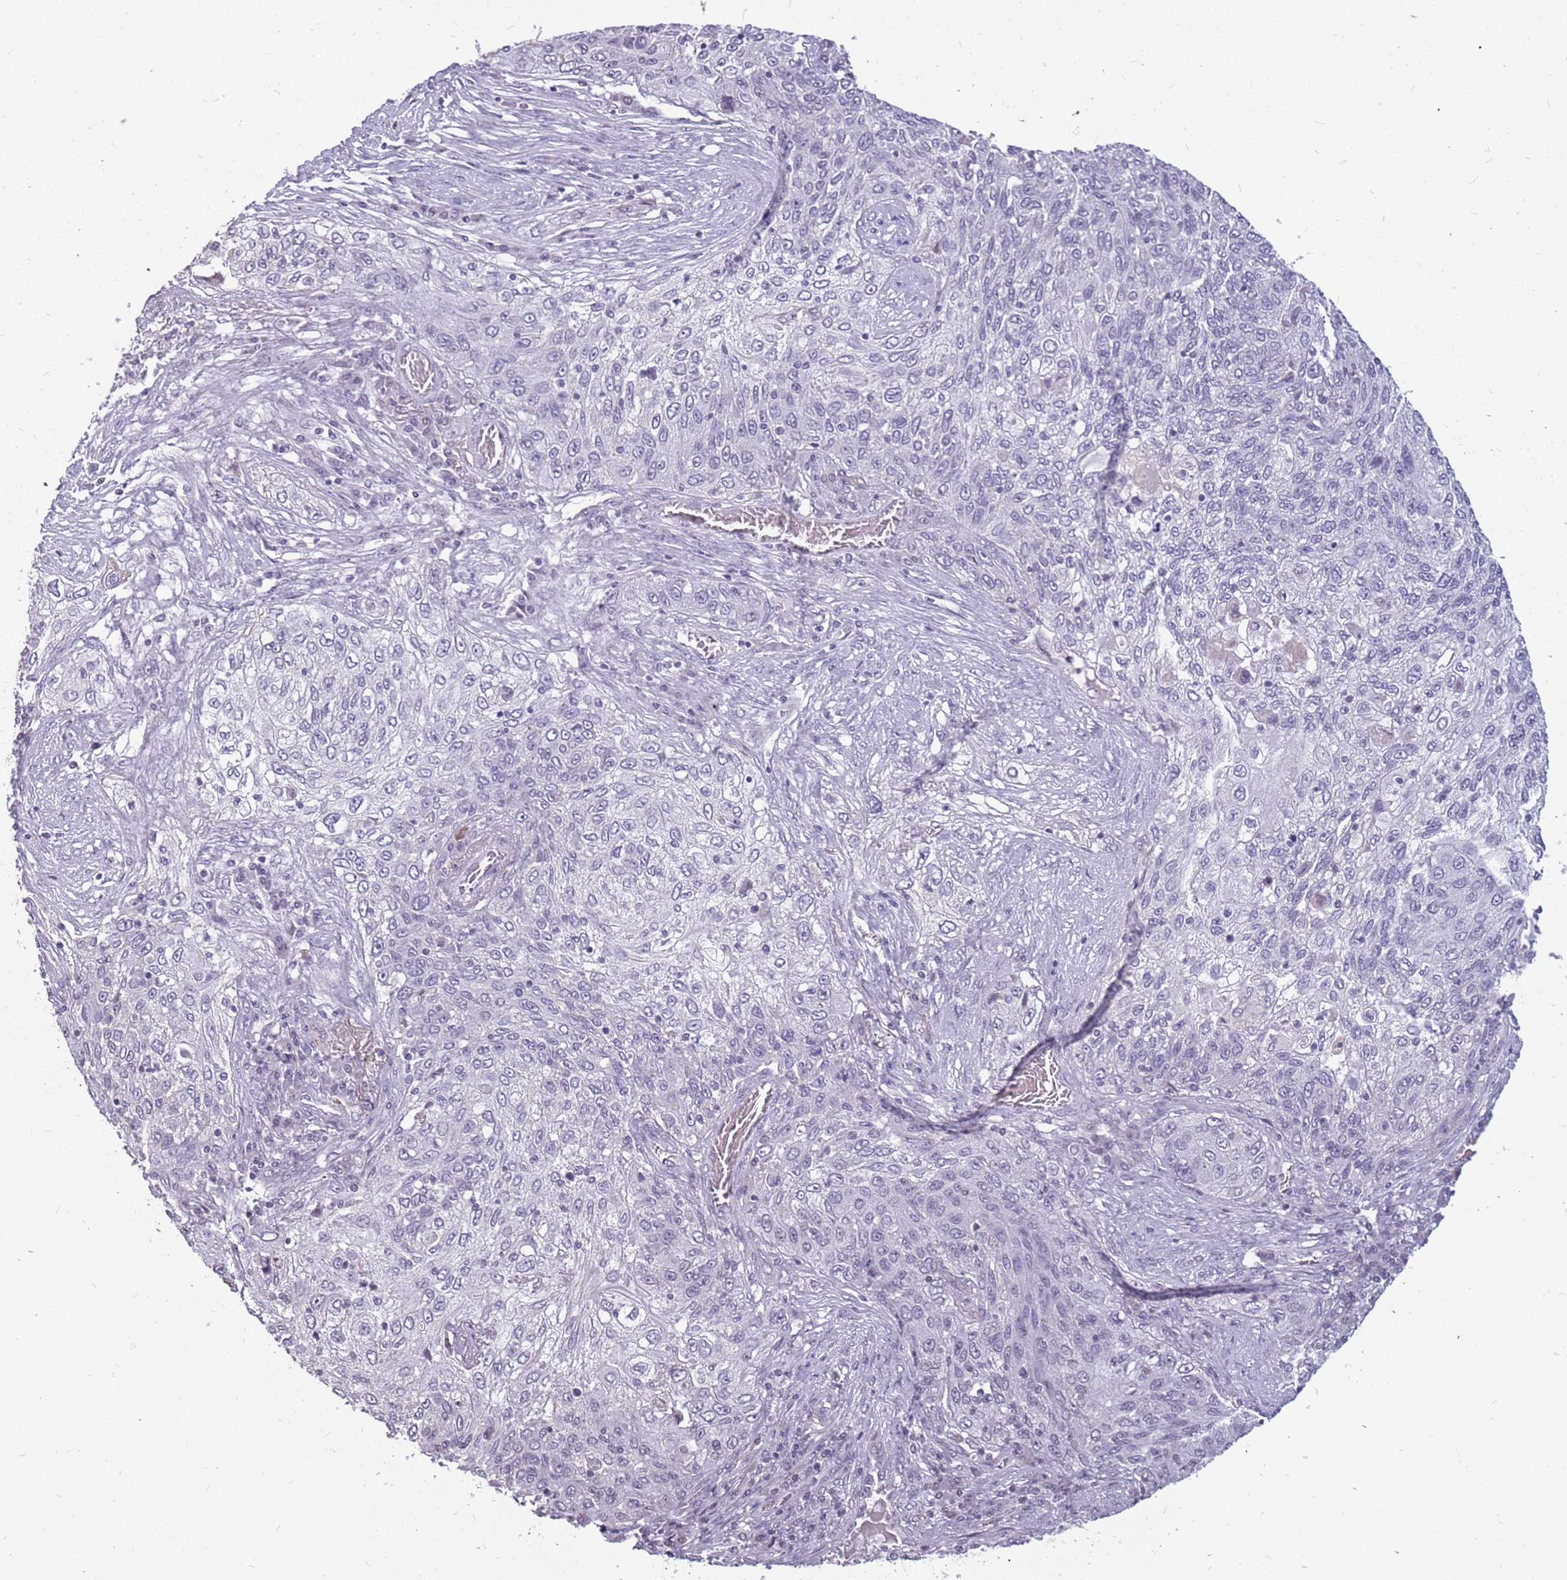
{"staining": {"intensity": "negative", "quantity": "none", "location": "none"}, "tissue": "lung cancer", "cell_type": "Tumor cells", "image_type": "cancer", "snomed": [{"axis": "morphology", "description": "Squamous cell carcinoma, NOS"}, {"axis": "topography", "description": "Lung"}], "caption": "Photomicrograph shows no significant protein expression in tumor cells of lung cancer.", "gene": "NEK6", "patient": {"sex": "female", "age": 69}}